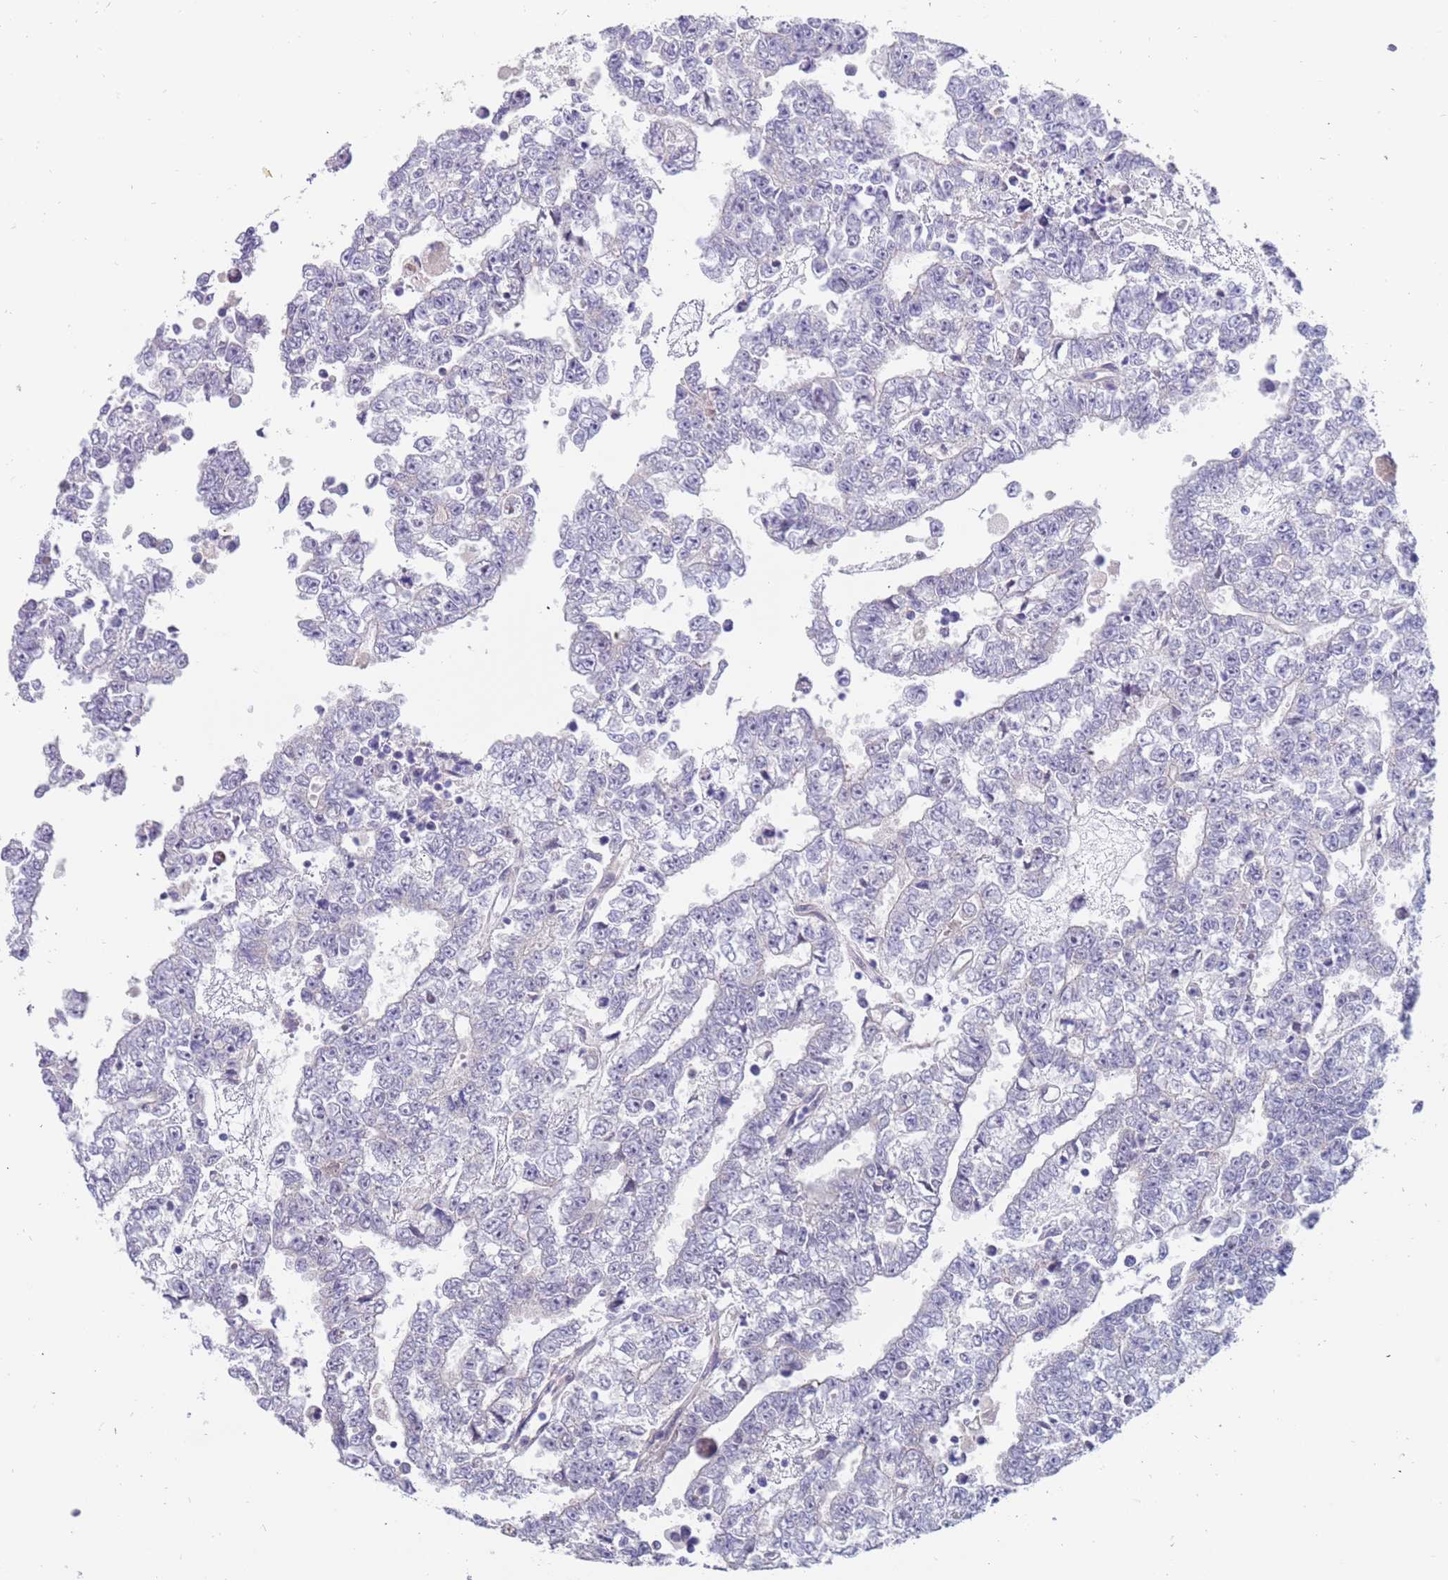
{"staining": {"intensity": "negative", "quantity": "none", "location": "none"}, "tissue": "testis cancer", "cell_type": "Tumor cells", "image_type": "cancer", "snomed": [{"axis": "morphology", "description": "Carcinoma, Embryonal, NOS"}, {"axis": "topography", "description": "Testis"}], "caption": "Immunohistochemistry (IHC) photomicrograph of neoplastic tissue: human testis embryonal carcinoma stained with DAB (3,3'-diaminobenzidine) displays no significant protein positivity in tumor cells.", "gene": "ZNF746", "patient": {"sex": "male", "age": 25}}